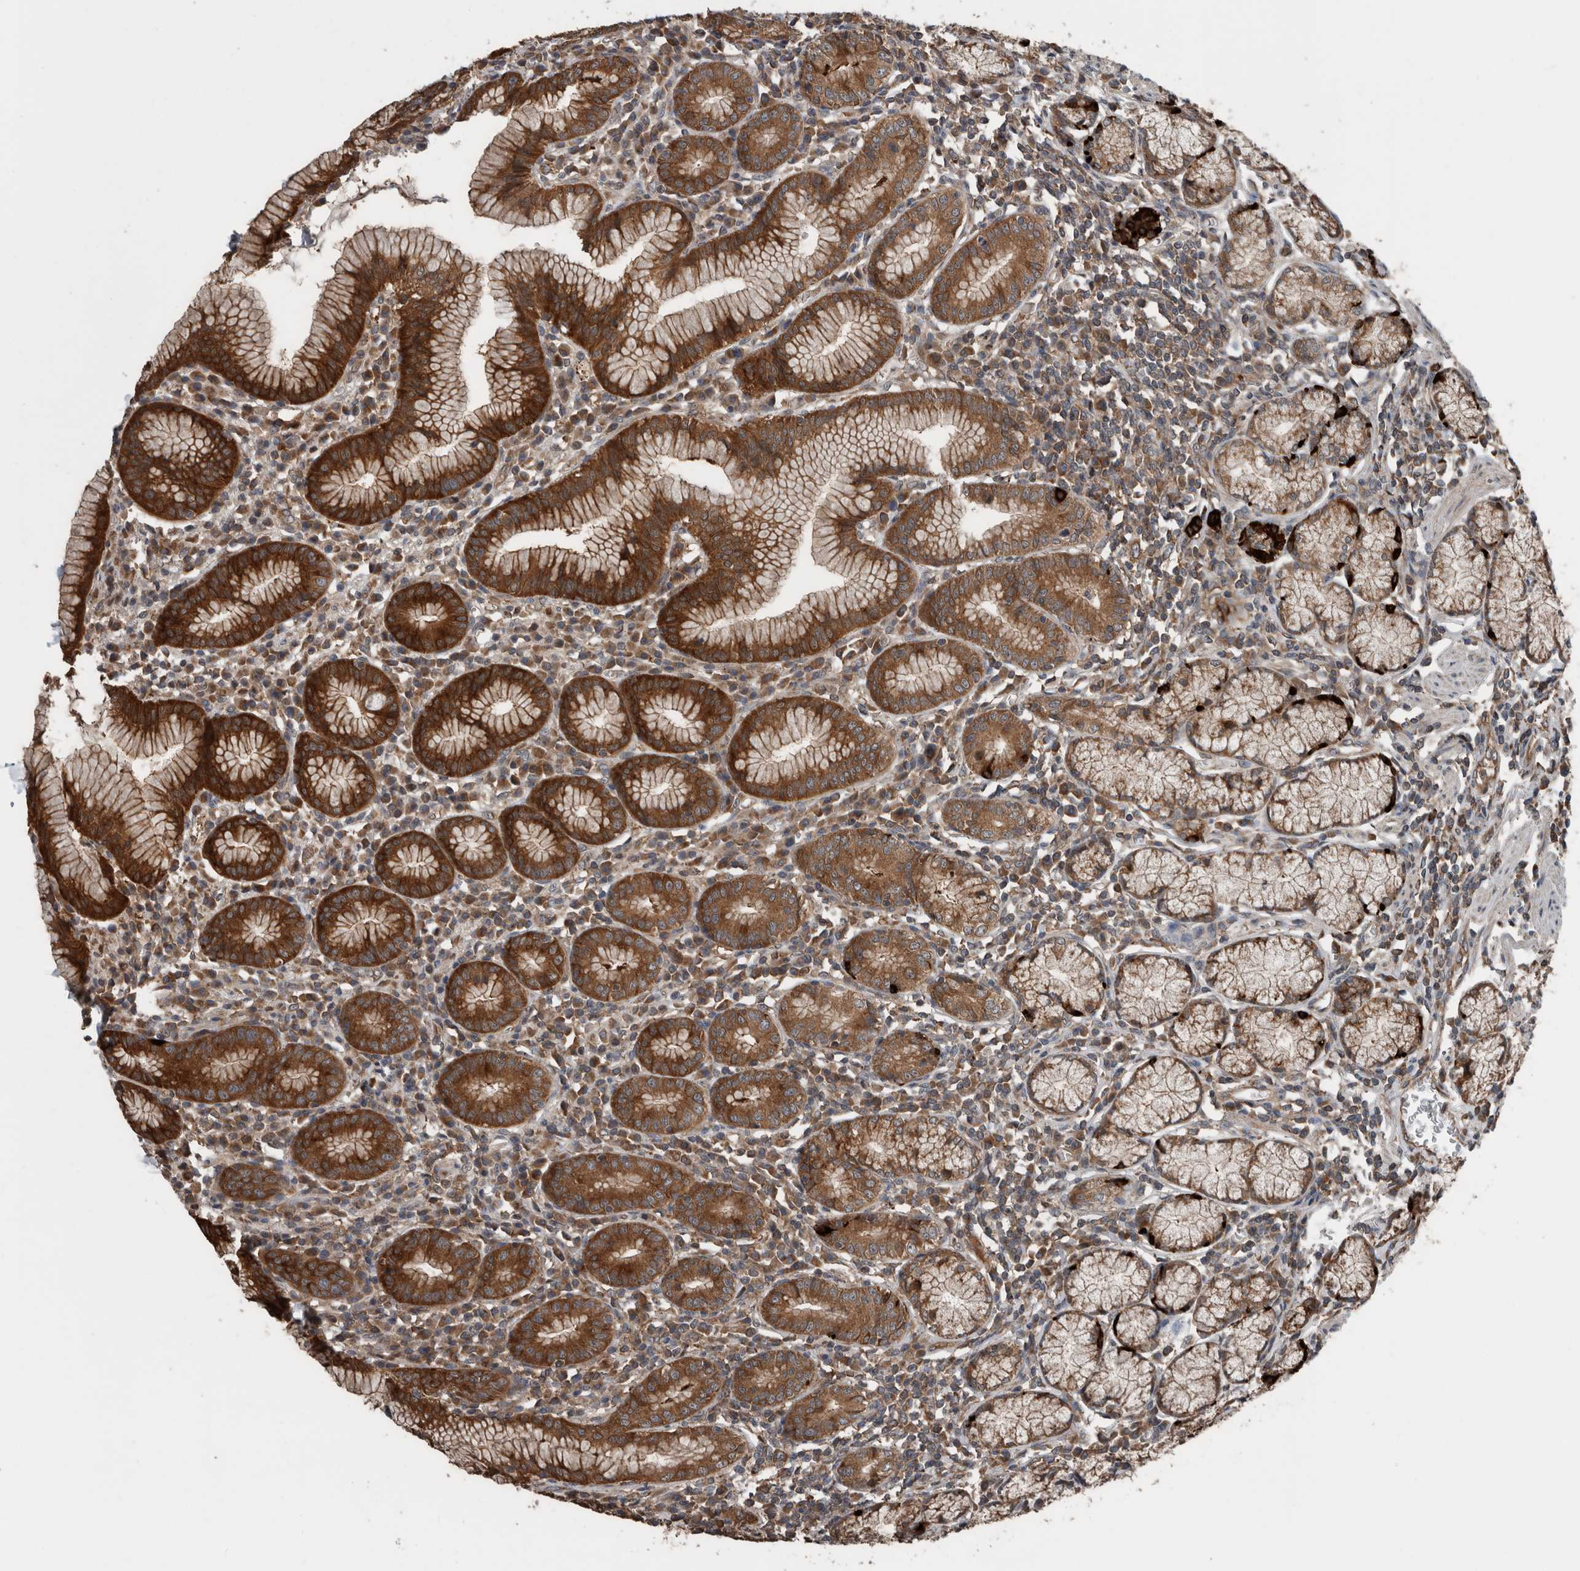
{"staining": {"intensity": "strong", "quantity": ">75%", "location": "cytoplasmic/membranous,nuclear"}, "tissue": "stomach", "cell_type": "Glandular cells", "image_type": "normal", "snomed": [{"axis": "morphology", "description": "Normal tissue, NOS"}, {"axis": "topography", "description": "Stomach"}], "caption": "Stomach stained for a protein demonstrates strong cytoplasmic/membranous,nuclear positivity in glandular cells.", "gene": "RIOK3", "patient": {"sex": "male", "age": 55}}